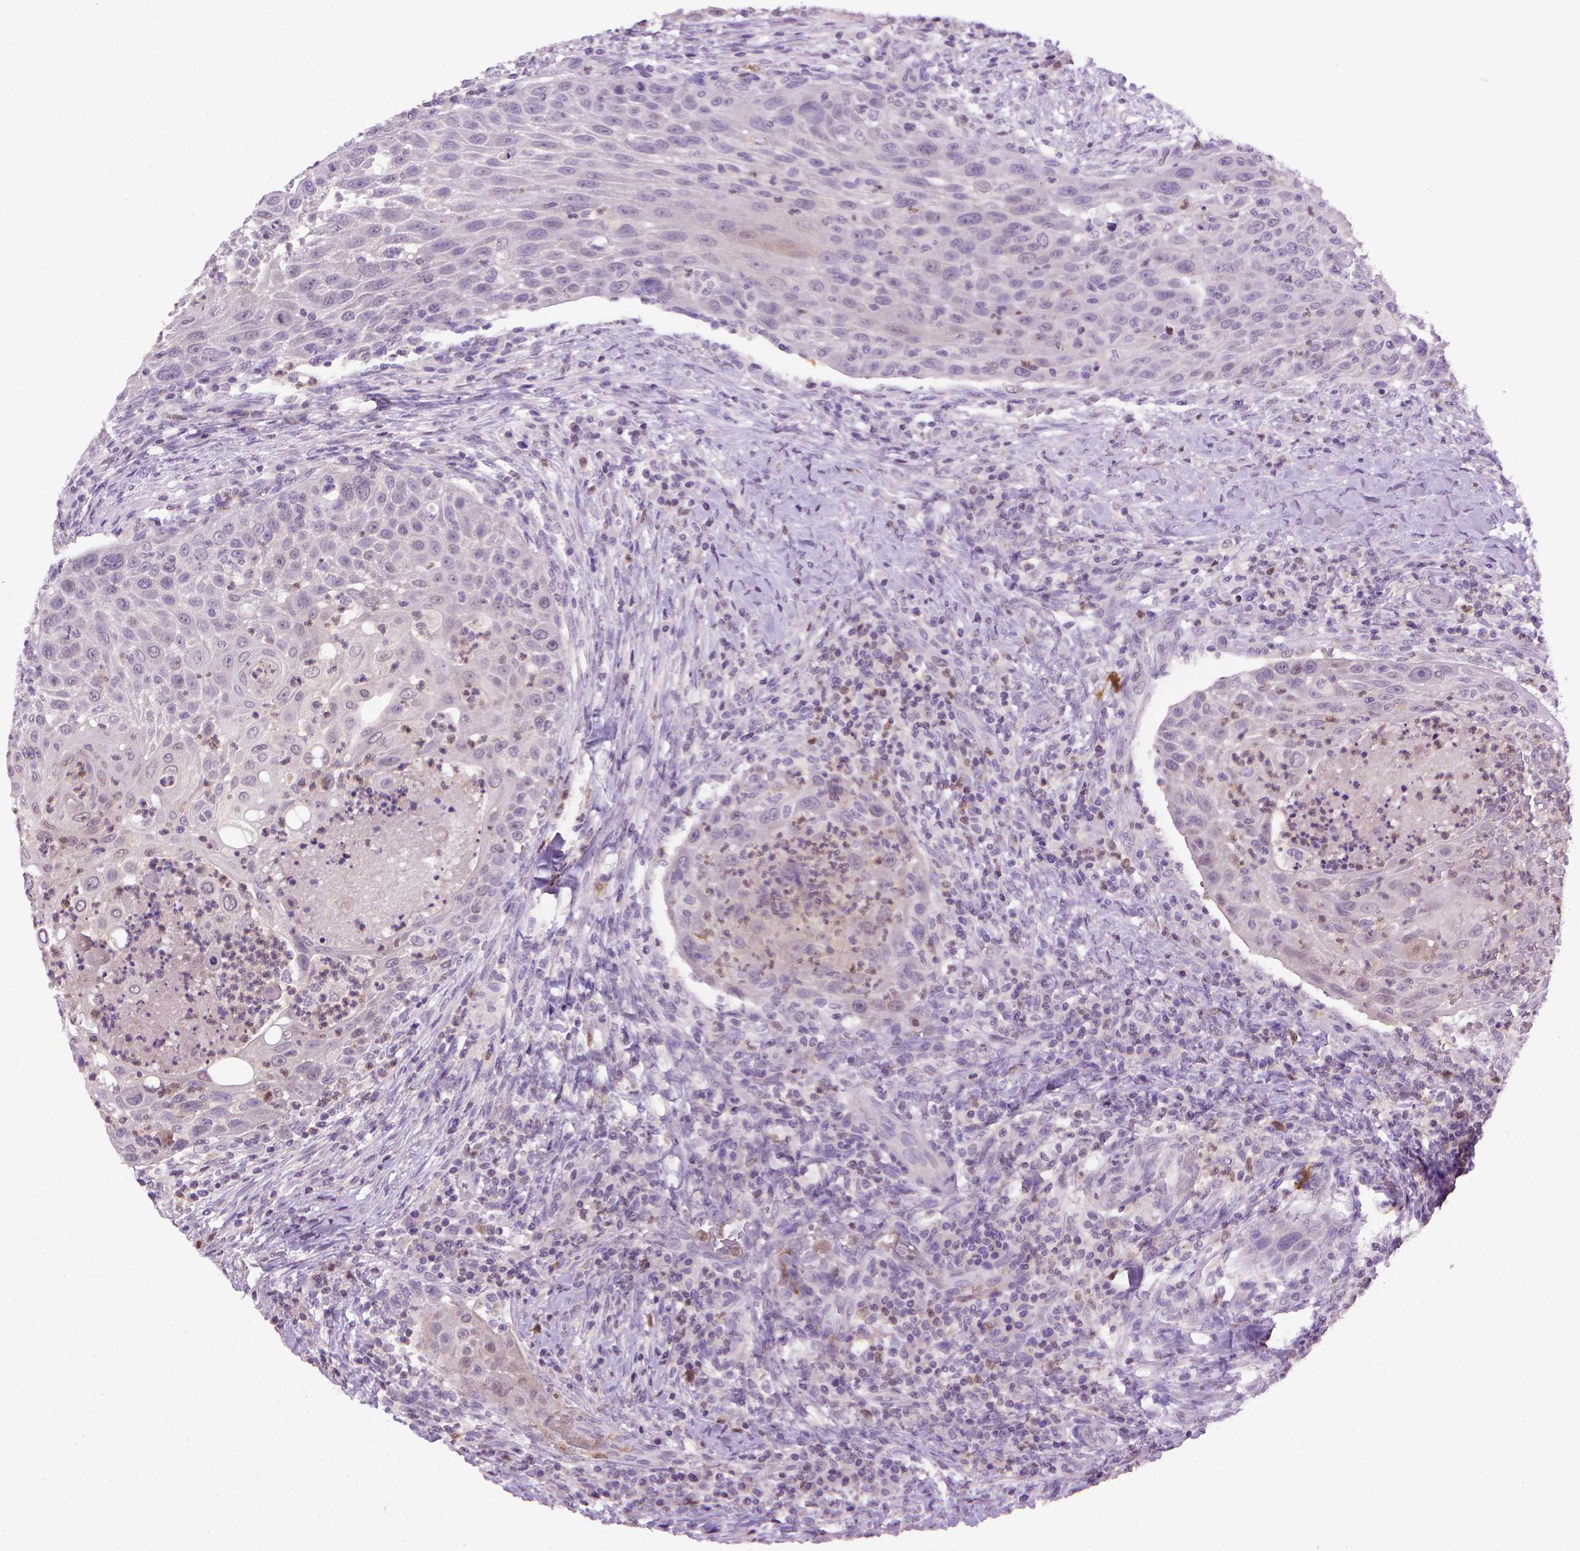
{"staining": {"intensity": "negative", "quantity": "none", "location": "none"}, "tissue": "head and neck cancer", "cell_type": "Tumor cells", "image_type": "cancer", "snomed": [{"axis": "morphology", "description": "Squamous cell carcinoma, NOS"}, {"axis": "topography", "description": "Head-Neck"}], "caption": "Immunohistochemical staining of human squamous cell carcinoma (head and neck) shows no significant staining in tumor cells.", "gene": "CDKN2D", "patient": {"sex": "male", "age": 69}}